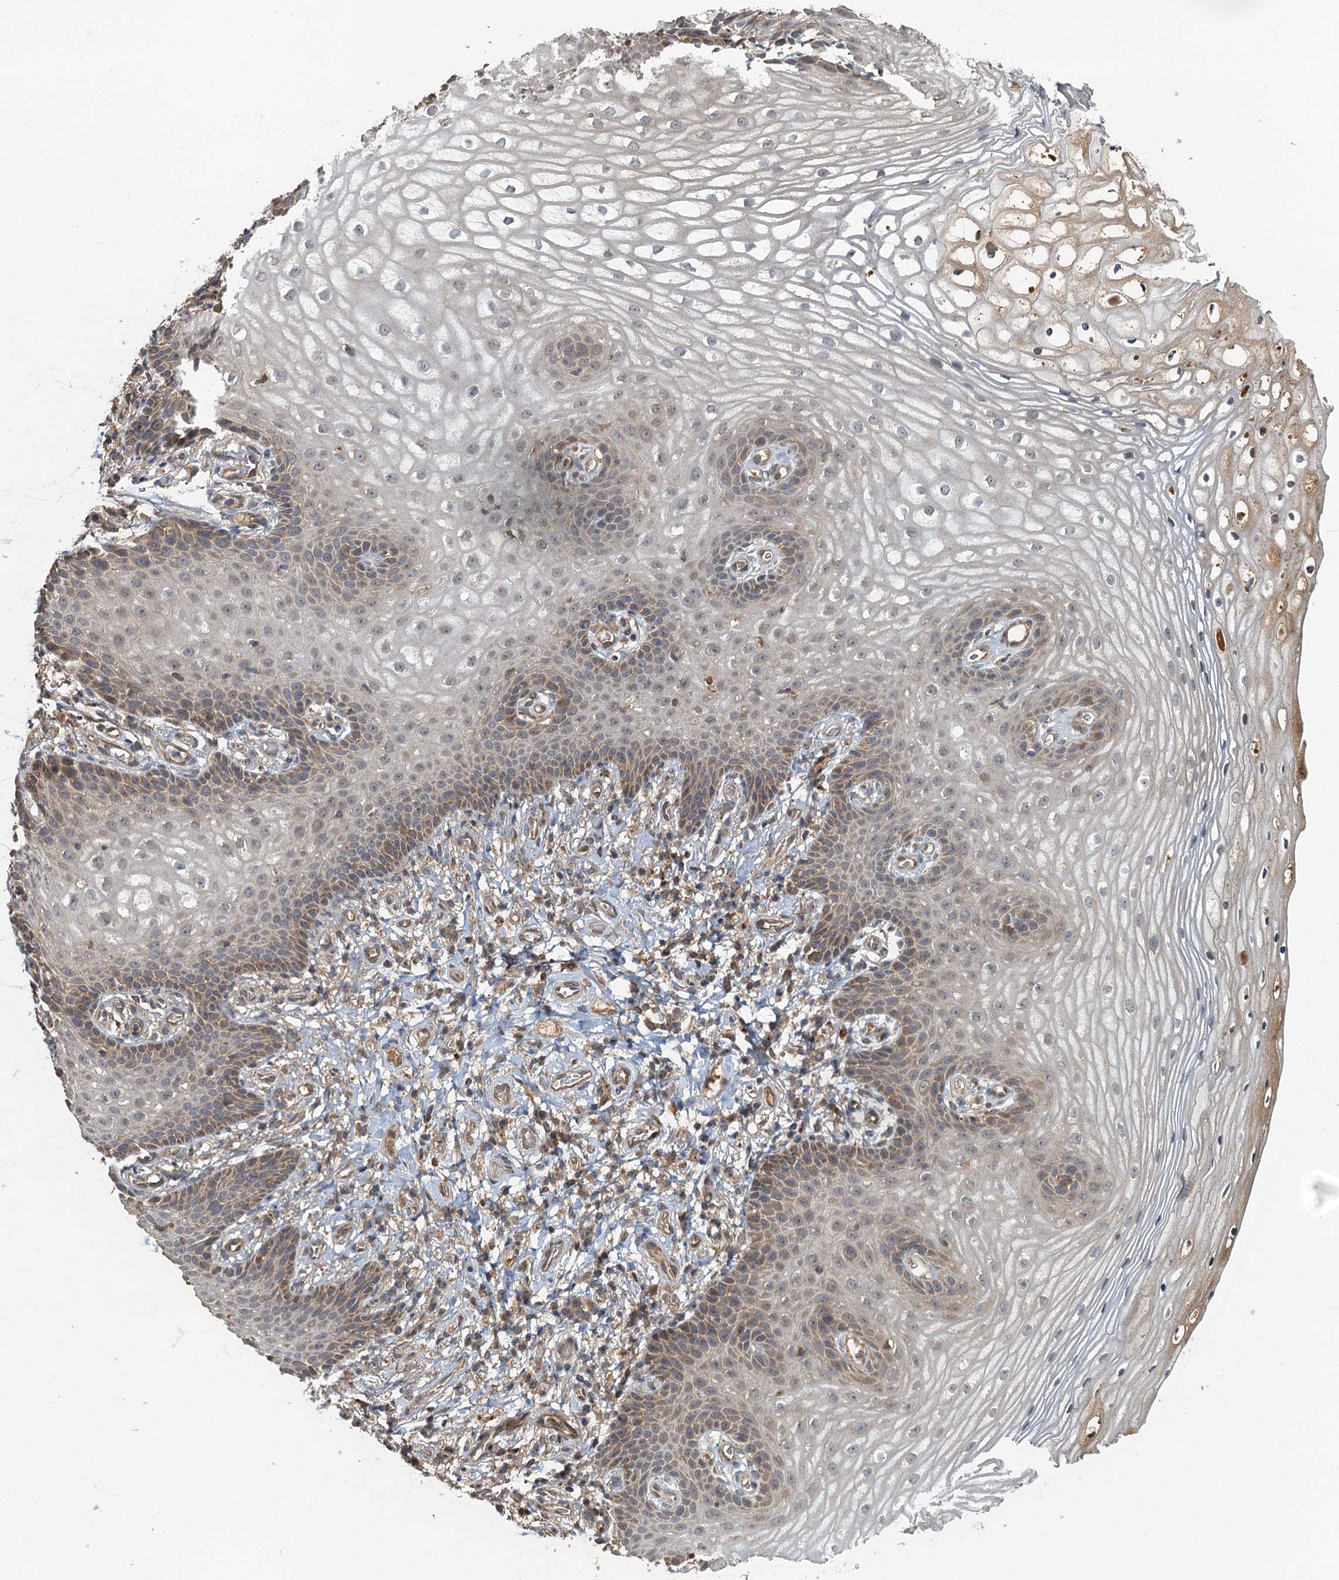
{"staining": {"intensity": "moderate", "quantity": "25%-75%", "location": "cytoplasmic/membranous"}, "tissue": "vagina", "cell_type": "Squamous epithelial cells", "image_type": "normal", "snomed": [{"axis": "morphology", "description": "Normal tissue, NOS"}, {"axis": "topography", "description": "Vagina"}], "caption": "Vagina stained for a protein exhibits moderate cytoplasmic/membranous positivity in squamous epithelial cells. The protein is shown in brown color, while the nuclei are stained blue.", "gene": "WDCP", "patient": {"sex": "female", "age": 60}}